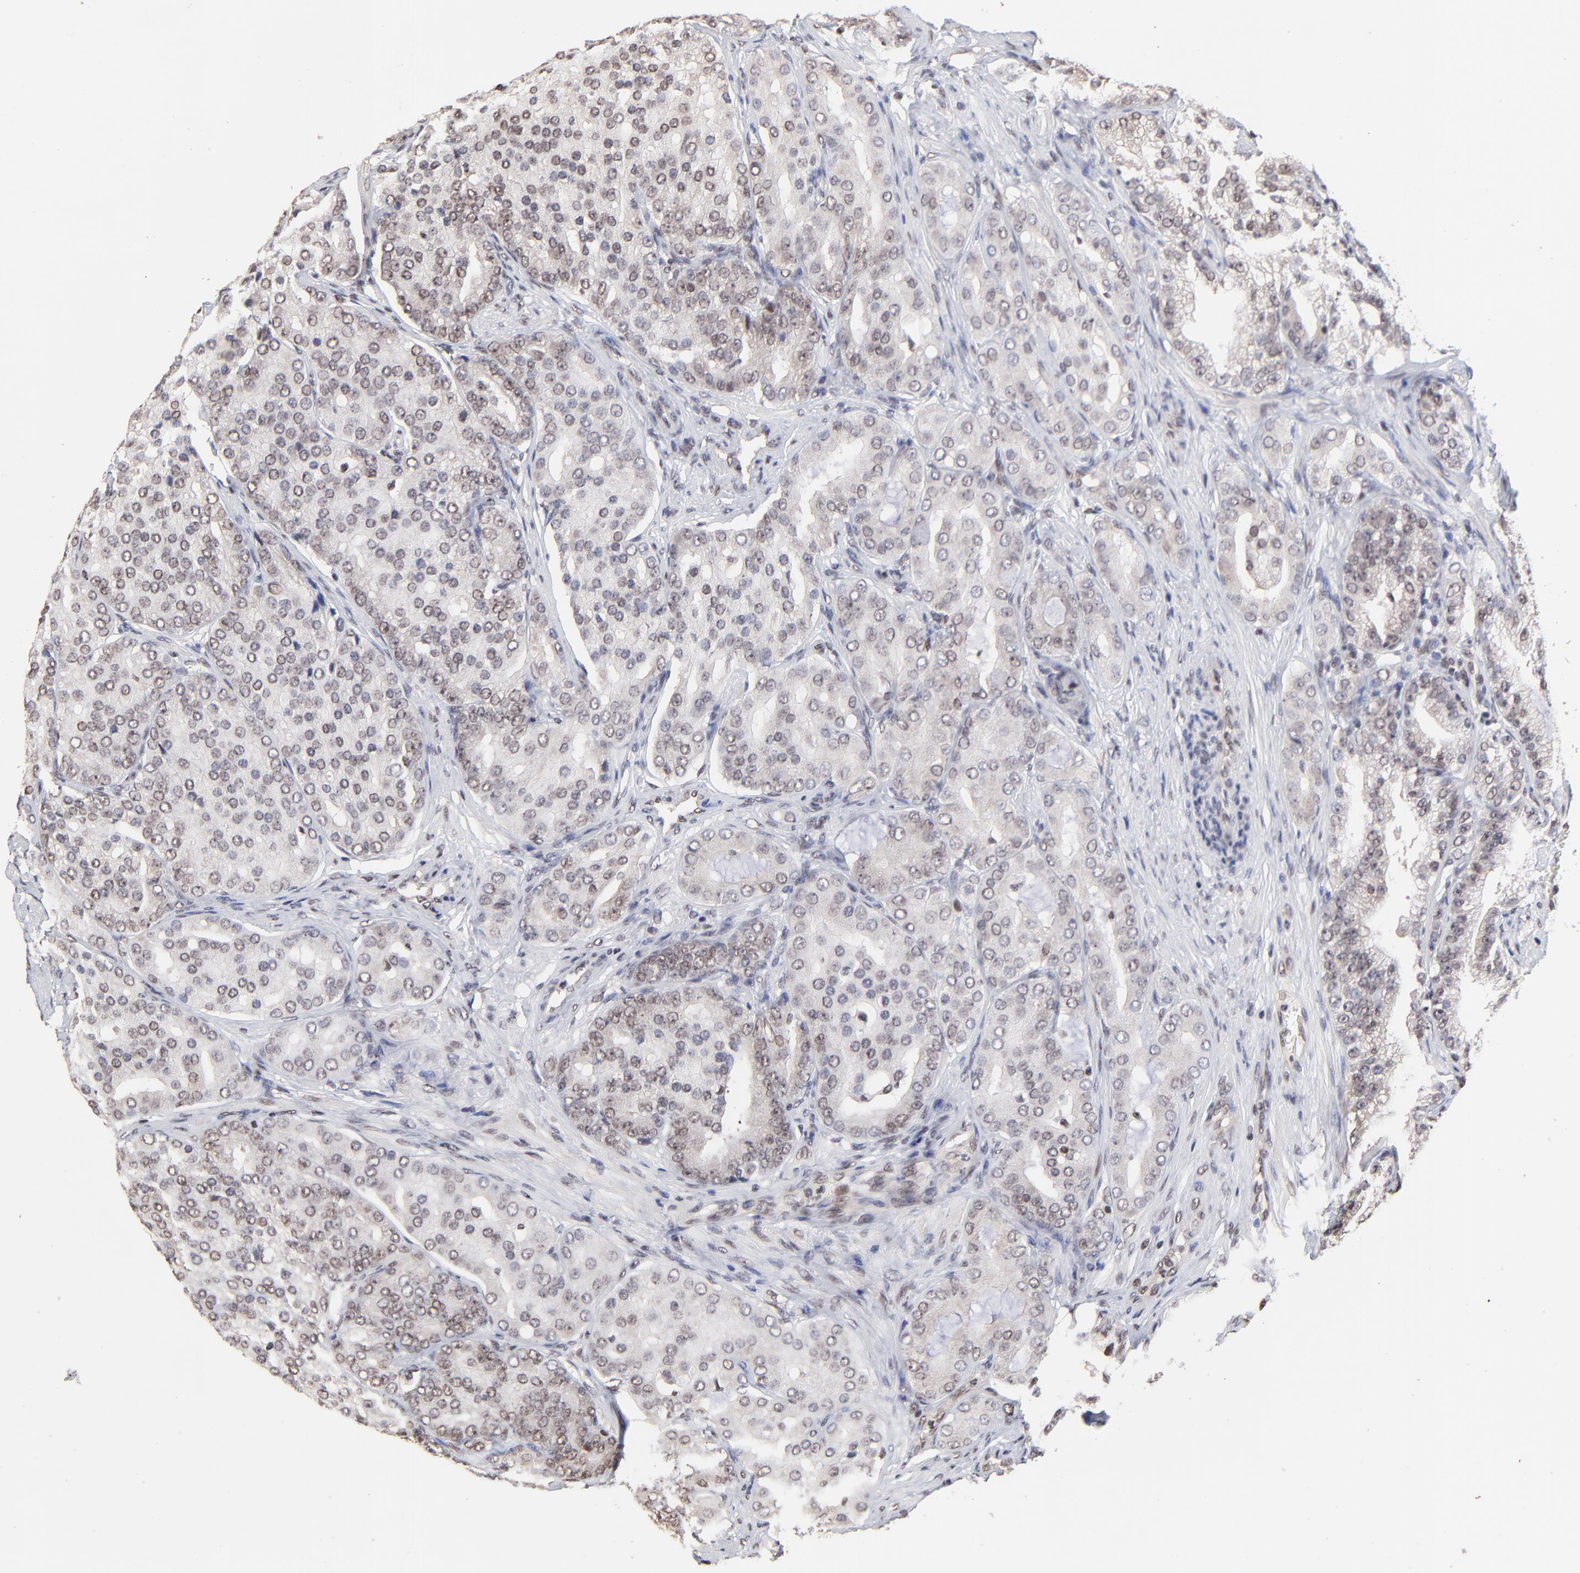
{"staining": {"intensity": "weak", "quantity": "25%-75%", "location": "nuclear"}, "tissue": "prostate cancer", "cell_type": "Tumor cells", "image_type": "cancer", "snomed": [{"axis": "morphology", "description": "Adenocarcinoma, High grade"}, {"axis": "topography", "description": "Prostate"}], "caption": "An image showing weak nuclear staining in approximately 25%-75% of tumor cells in prostate cancer, as visualized by brown immunohistochemical staining.", "gene": "DSN1", "patient": {"sex": "male", "age": 64}}